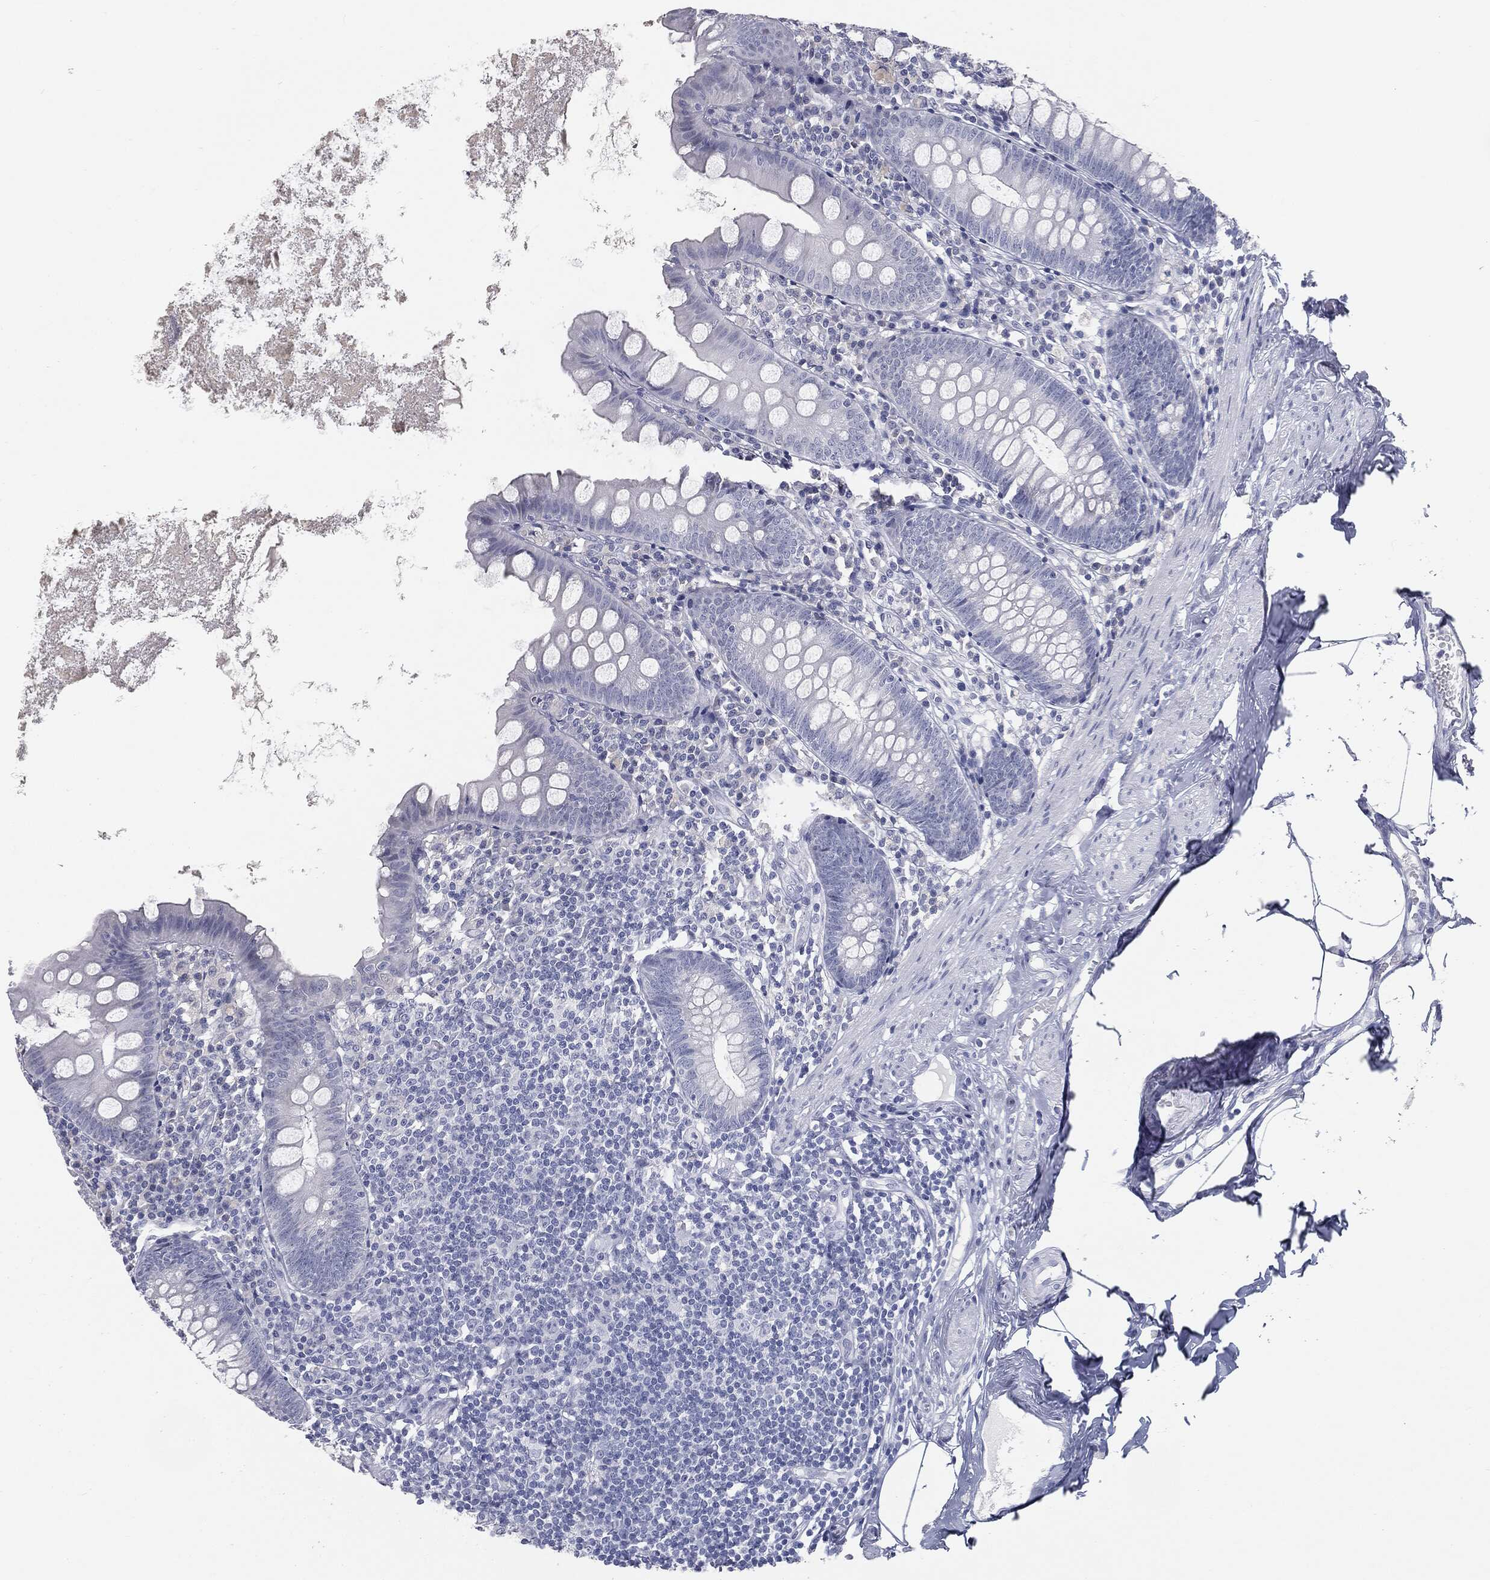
{"staining": {"intensity": "negative", "quantity": "none", "location": "none"}, "tissue": "appendix", "cell_type": "Glandular cells", "image_type": "normal", "snomed": [{"axis": "morphology", "description": "Normal tissue, NOS"}, {"axis": "topography", "description": "Appendix"}], "caption": "Immunohistochemistry (IHC) image of benign appendix: appendix stained with DAB (3,3'-diaminobenzidine) reveals no significant protein expression in glandular cells.", "gene": "MUC5AC", "patient": {"sex": "female", "age": 82}}